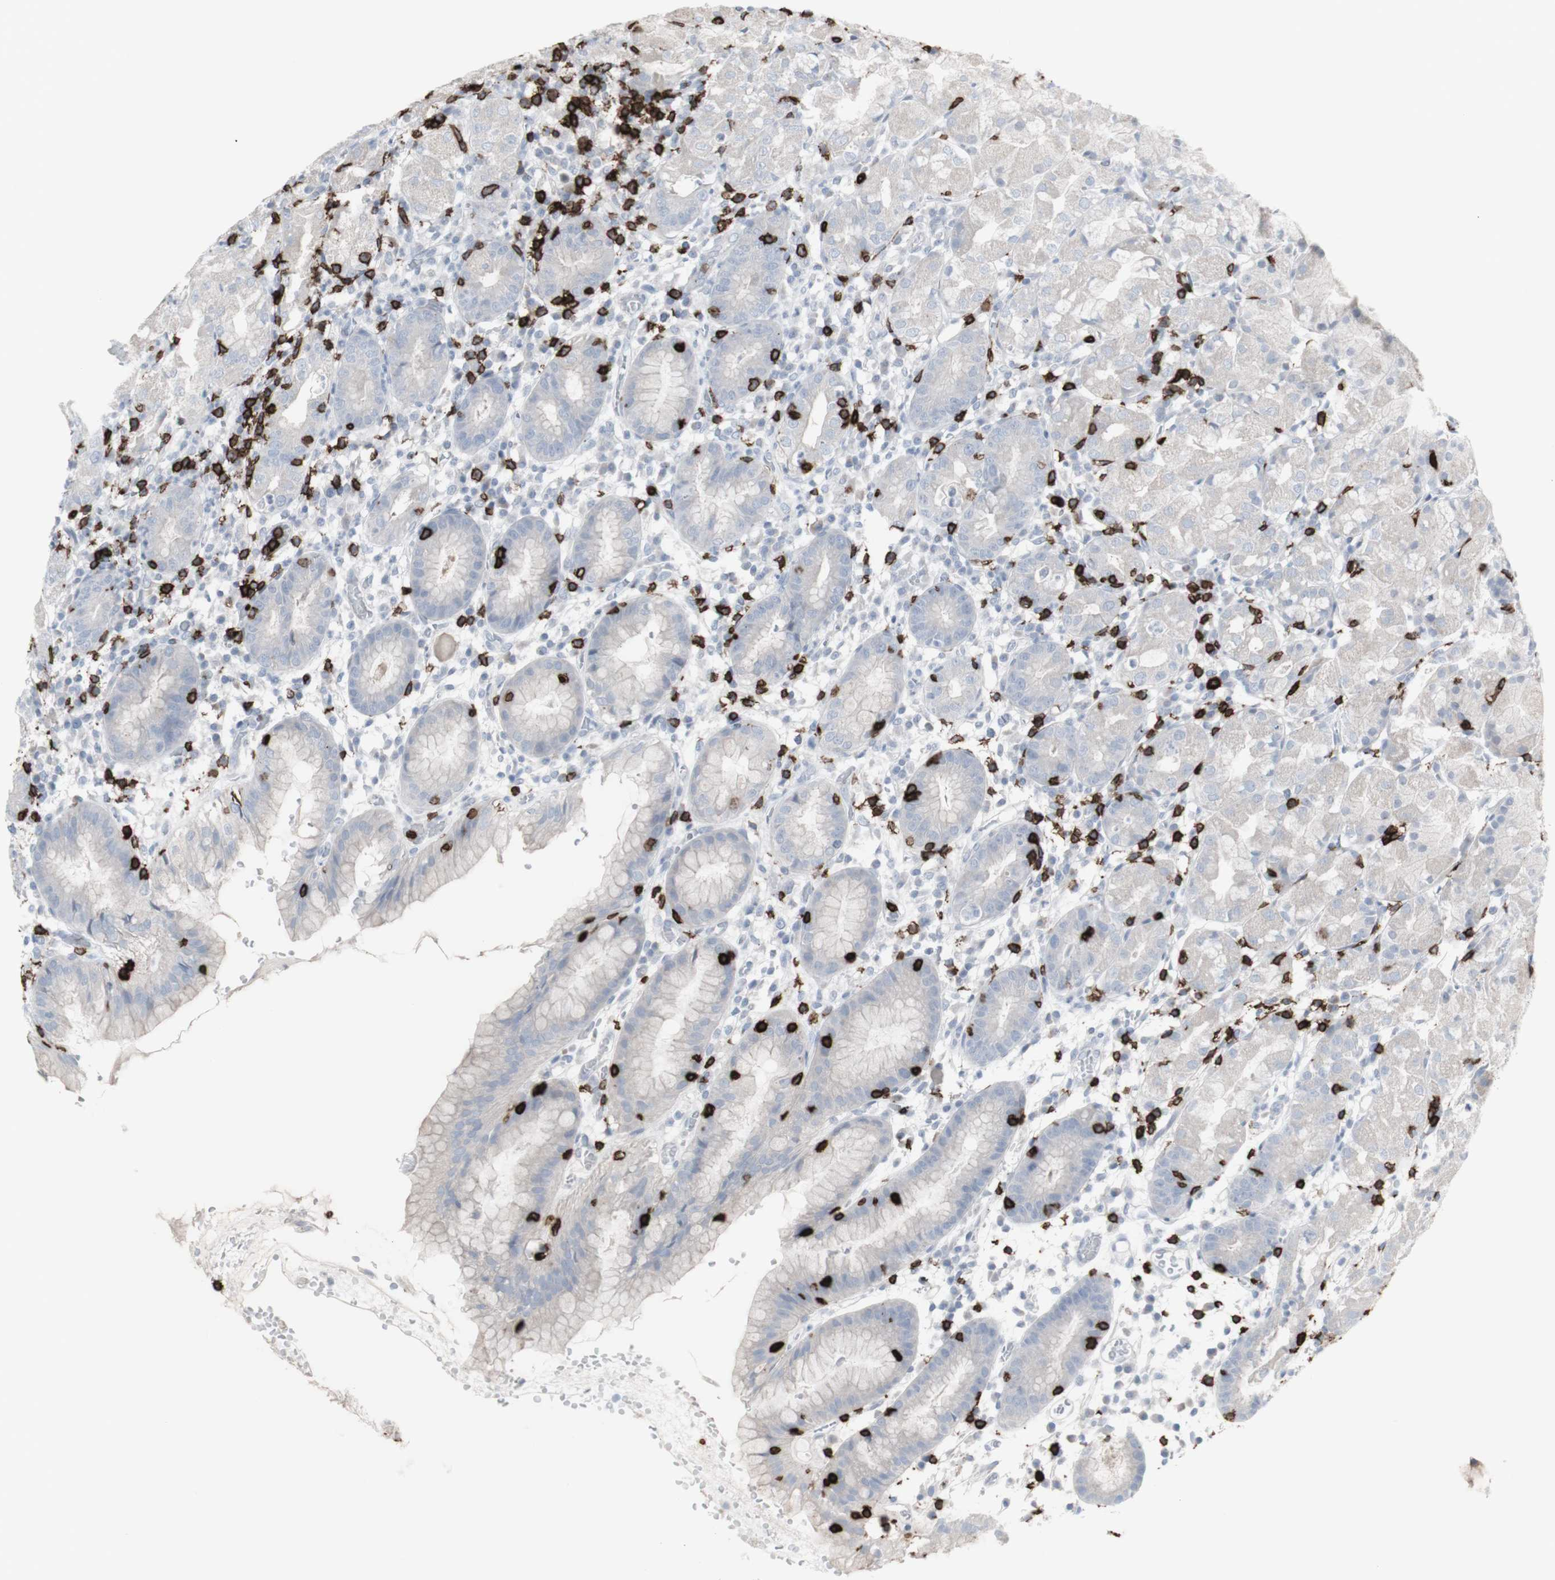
{"staining": {"intensity": "negative", "quantity": "none", "location": "none"}, "tissue": "stomach", "cell_type": "Glandular cells", "image_type": "normal", "snomed": [{"axis": "morphology", "description": "Normal tissue, NOS"}, {"axis": "topography", "description": "Stomach"}, {"axis": "topography", "description": "Stomach, lower"}], "caption": "High magnification brightfield microscopy of normal stomach stained with DAB (brown) and counterstained with hematoxylin (blue): glandular cells show no significant staining. Nuclei are stained in blue.", "gene": "CD247", "patient": {"sex": "female", "age": 75}}